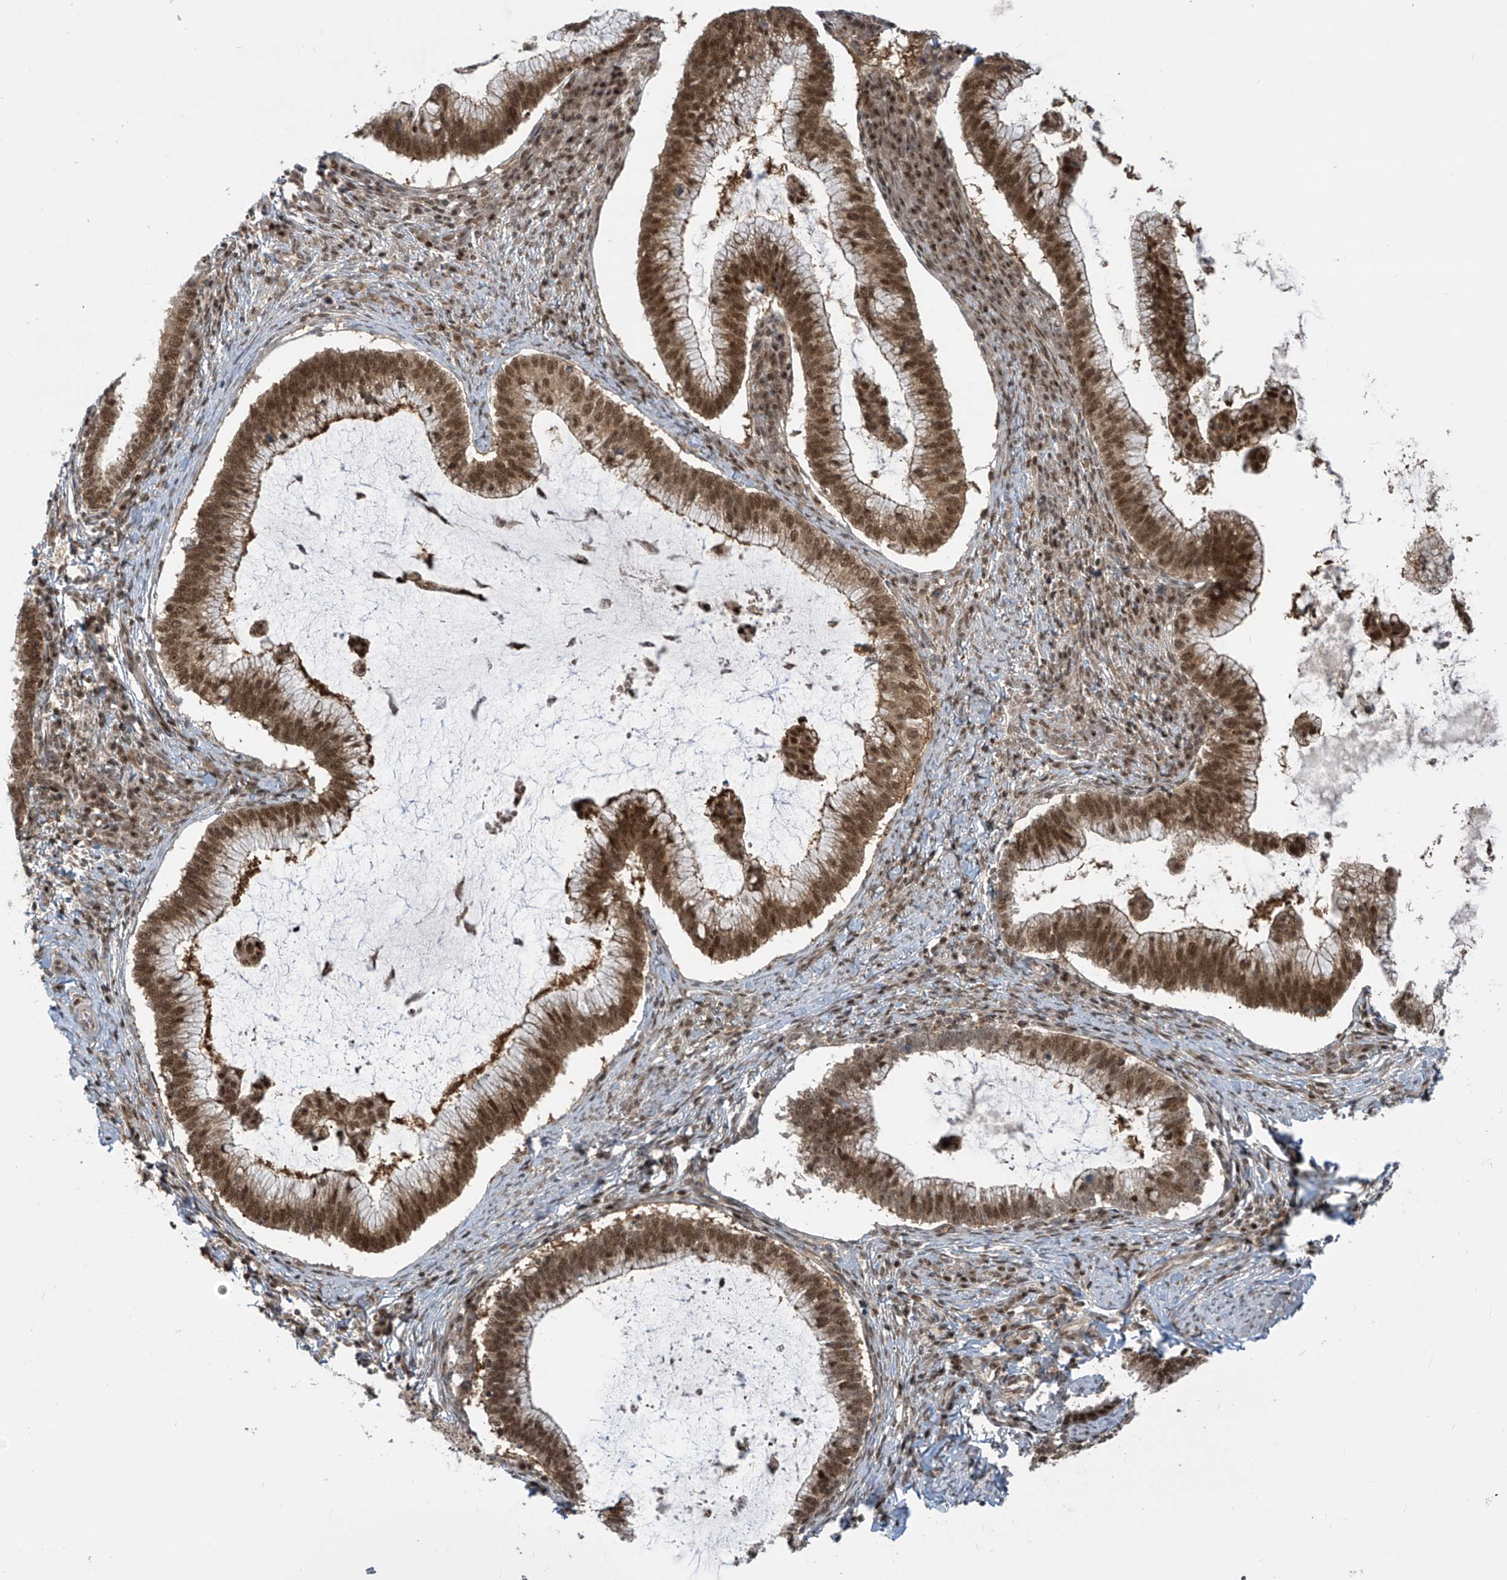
{"staining": {"intensity": "moderate", "quantity": ">75%", "location": "nuclear"}, "tissue": "cervical cancer", "cell_type": "Tumor cells", "image_type": "cancer", "snomed": [{"axis": "morphology", "description": "Adenocarcinoma, NOS"}, {"axis": "topography", "description": "Cervix"}], "caption": "DAB (3,3'-diaminobenzidine) immunohistochemical staining of human adenocarcinoma (cervical) demonstrates moderate nuclear protein expression in about >75% of tumor cells. Ihc stains the protein of interest in brown and the nuclei are stained blue.", "gene": "LAGE3", "patient": {"sex": "female", "age": 36}}